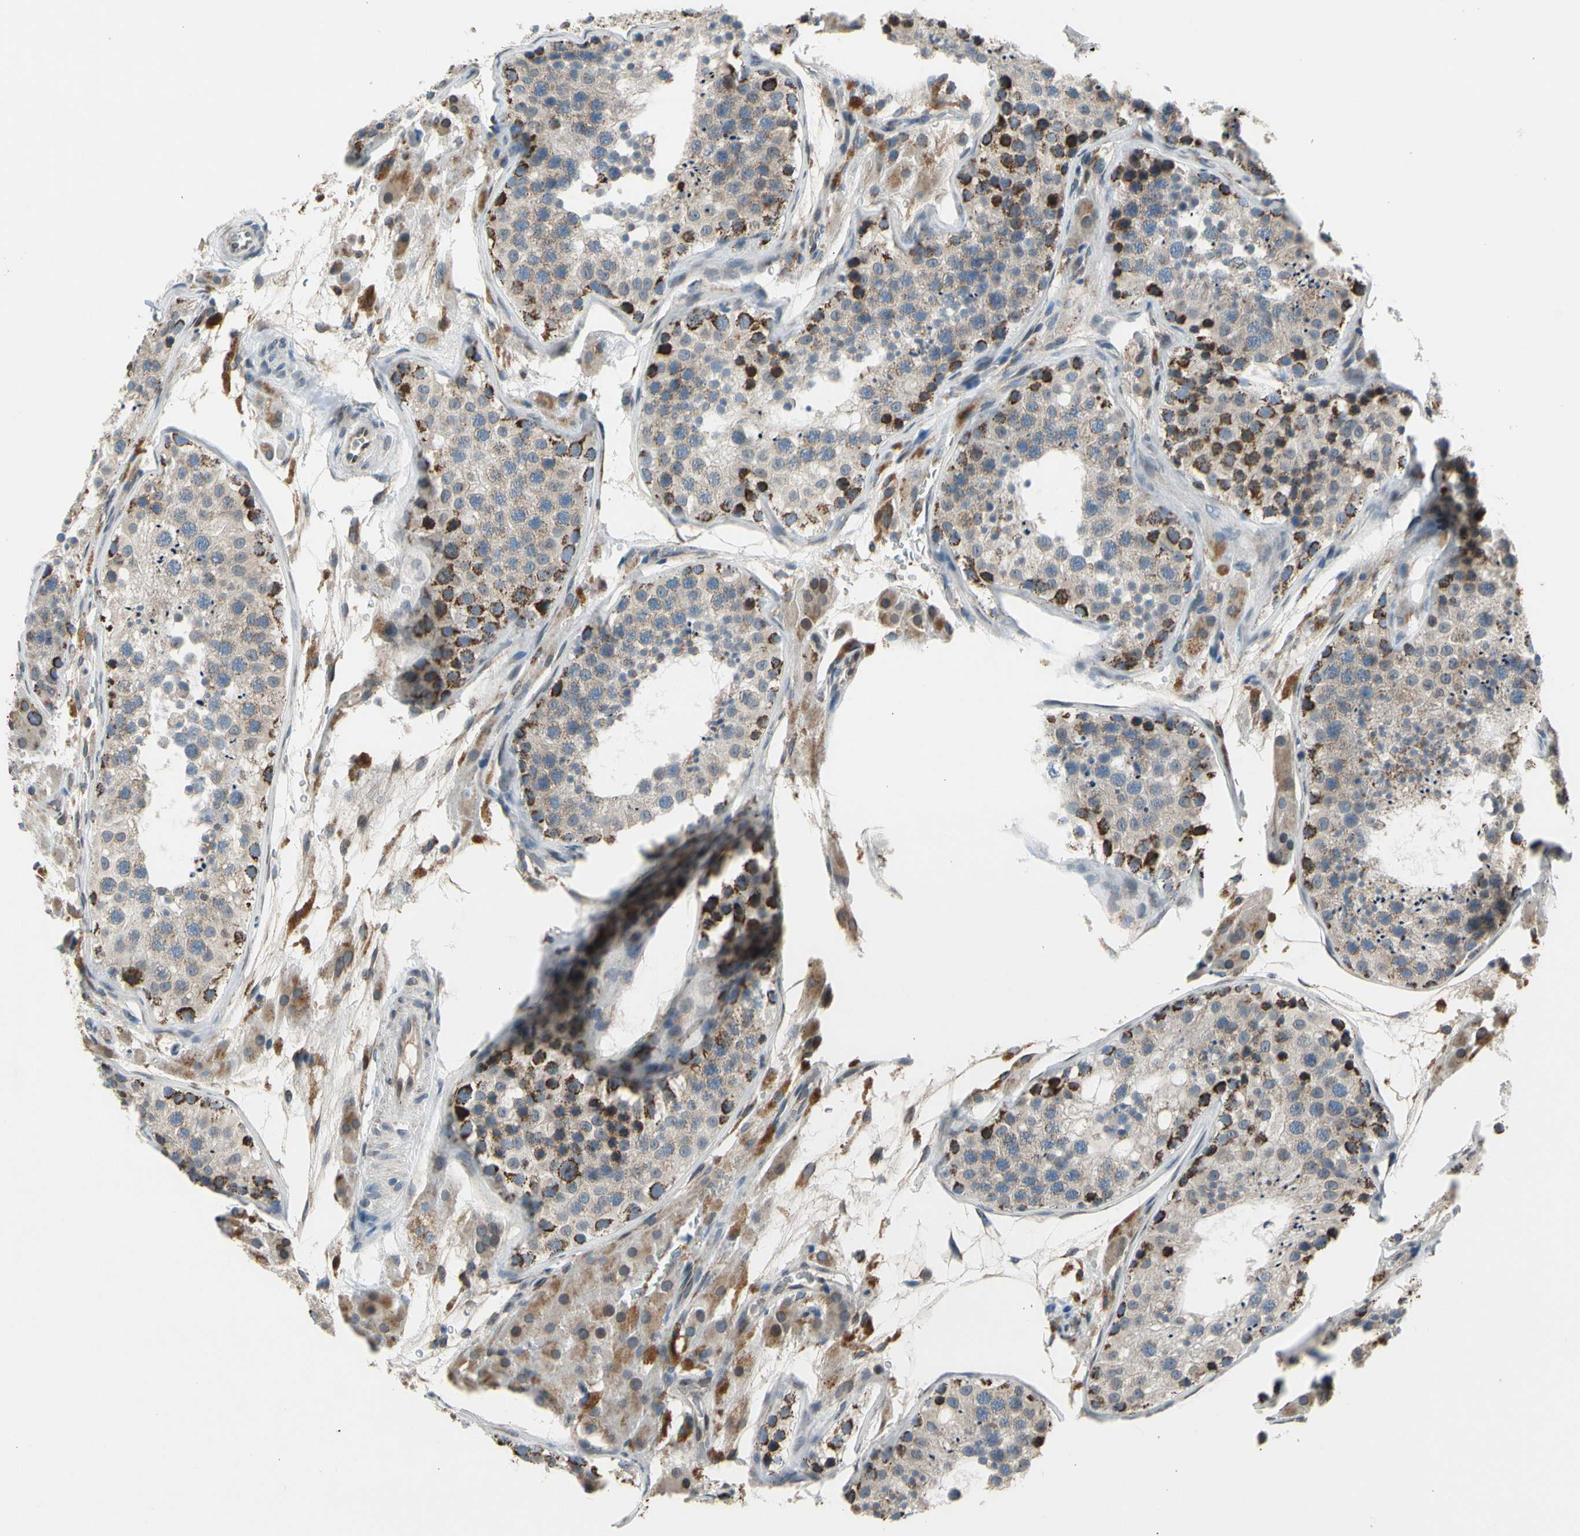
{"staining": {"intensity": "strong", "quantity": "25%-75%", "location": "cytoplasmic/membranous"}, "tissue": "testis", "cell_type": "Cells in seminiferous ducts", "image_type": "normal", "snomed": [{"axis": "morphology", "description": "Normal tissue, NOS"}, {"axis": "topography", "description": "Testis"}], "caption": "Protein expression analysis of unremarkable testis demonstrates strong cytoplasmic/membranous staining in about 25%-75% of cells in seminiferous ducts.", "gene": "NPHP3", "patient": {"sex": "male", "age": 26}}